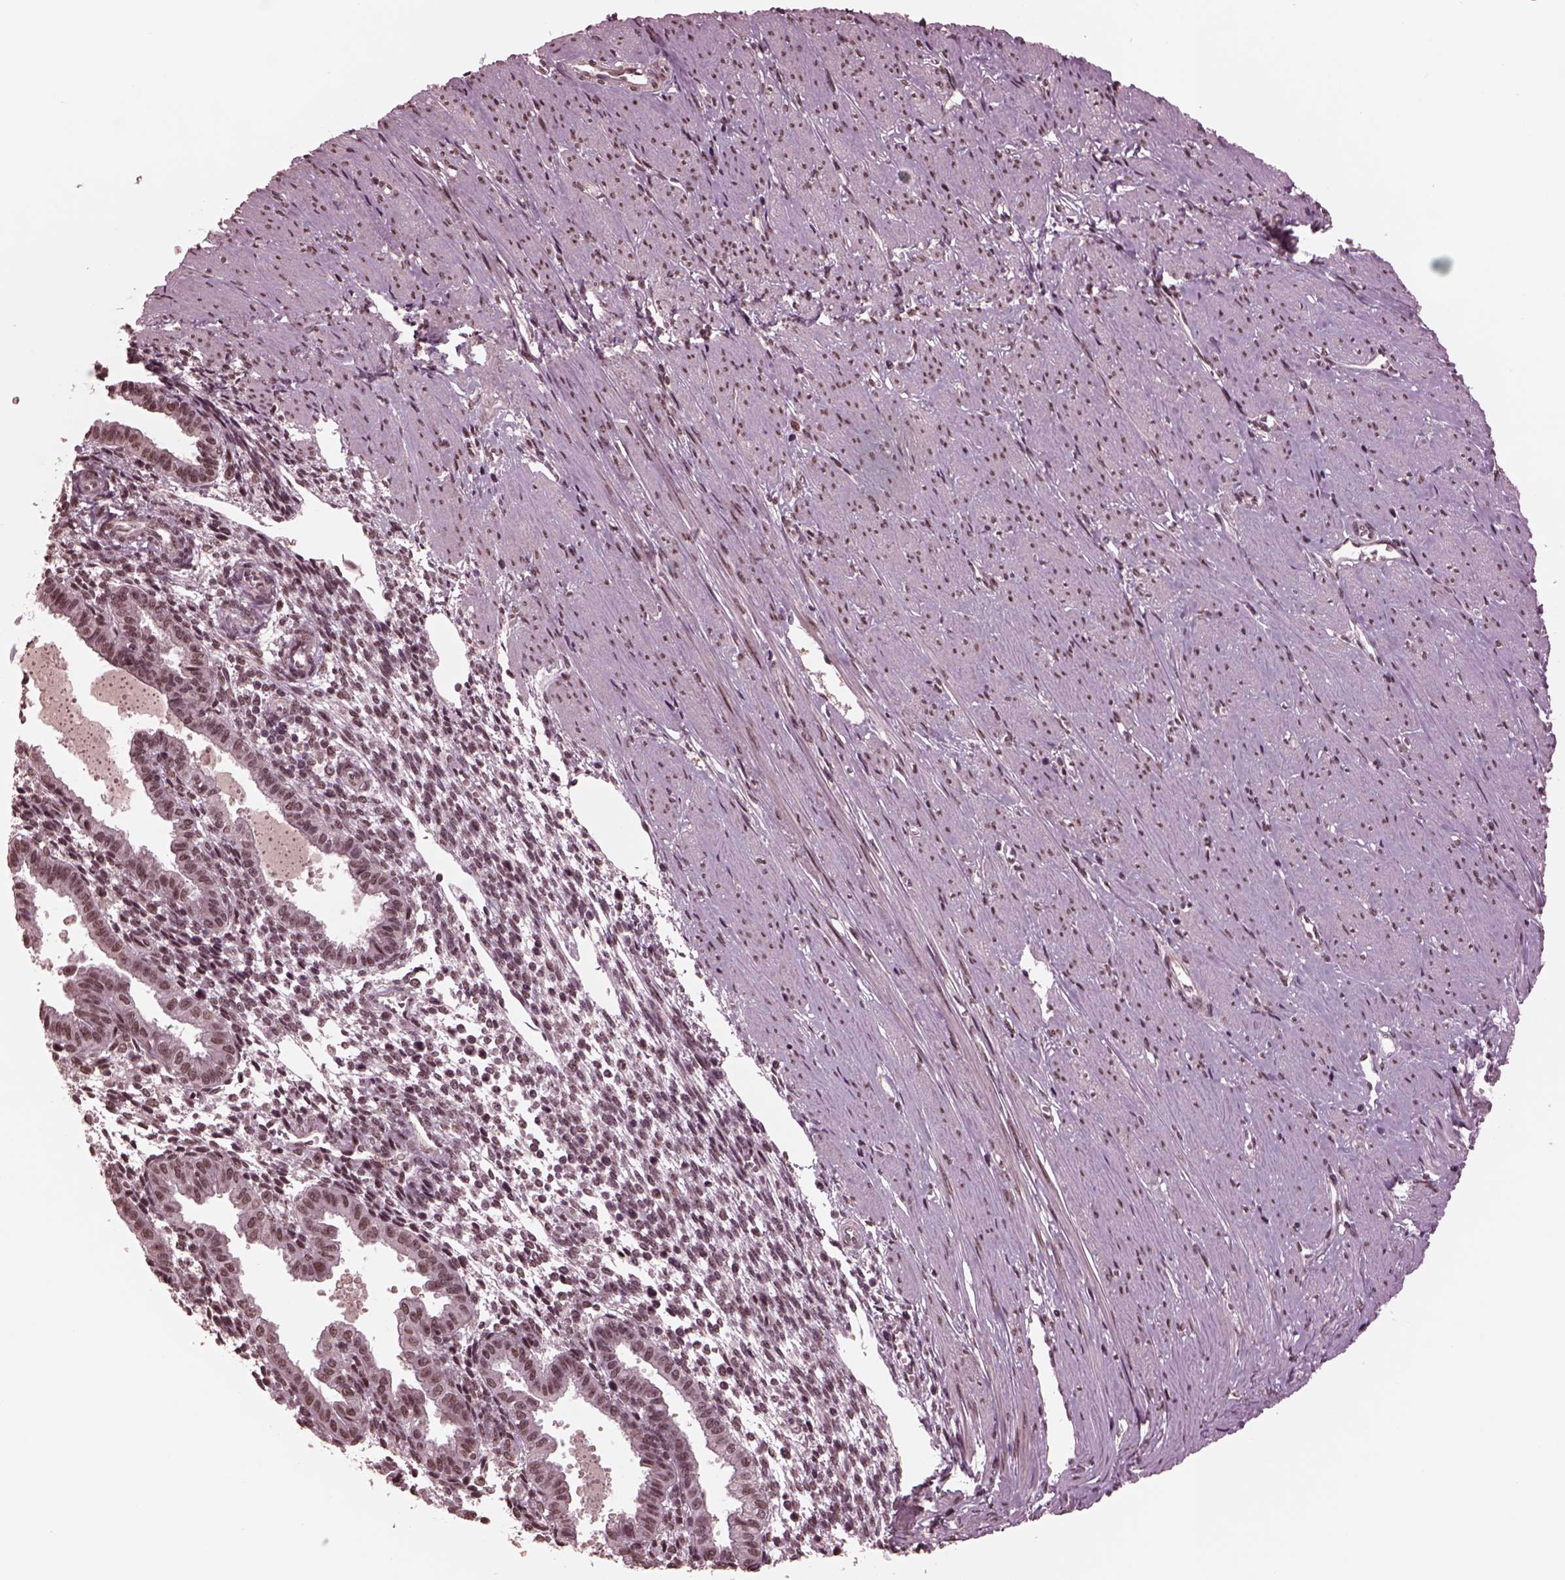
{"staining": {"intensity": "weak", "quantity": "25%-75%", "location": "nuclear"}, "tissue": "endometrium", "cell_type": "Cells in endometrial stroma", "image_type": "normal", "snomed": [{"axis": "morphology", "description": "Normal tissue, NOS"}, {"axis": "topography", "description": "Endometrium"}], "caption": "DAB (3,3'-diaminobenzidine) immunohistochemical staining of unremarkable human endometrium exhibits weak nuclear protein staining in about 25%-75% of cells in endometrial stroma.", "gene": "NAP1L5", "patient": {"sex": "female", "age": 37}}